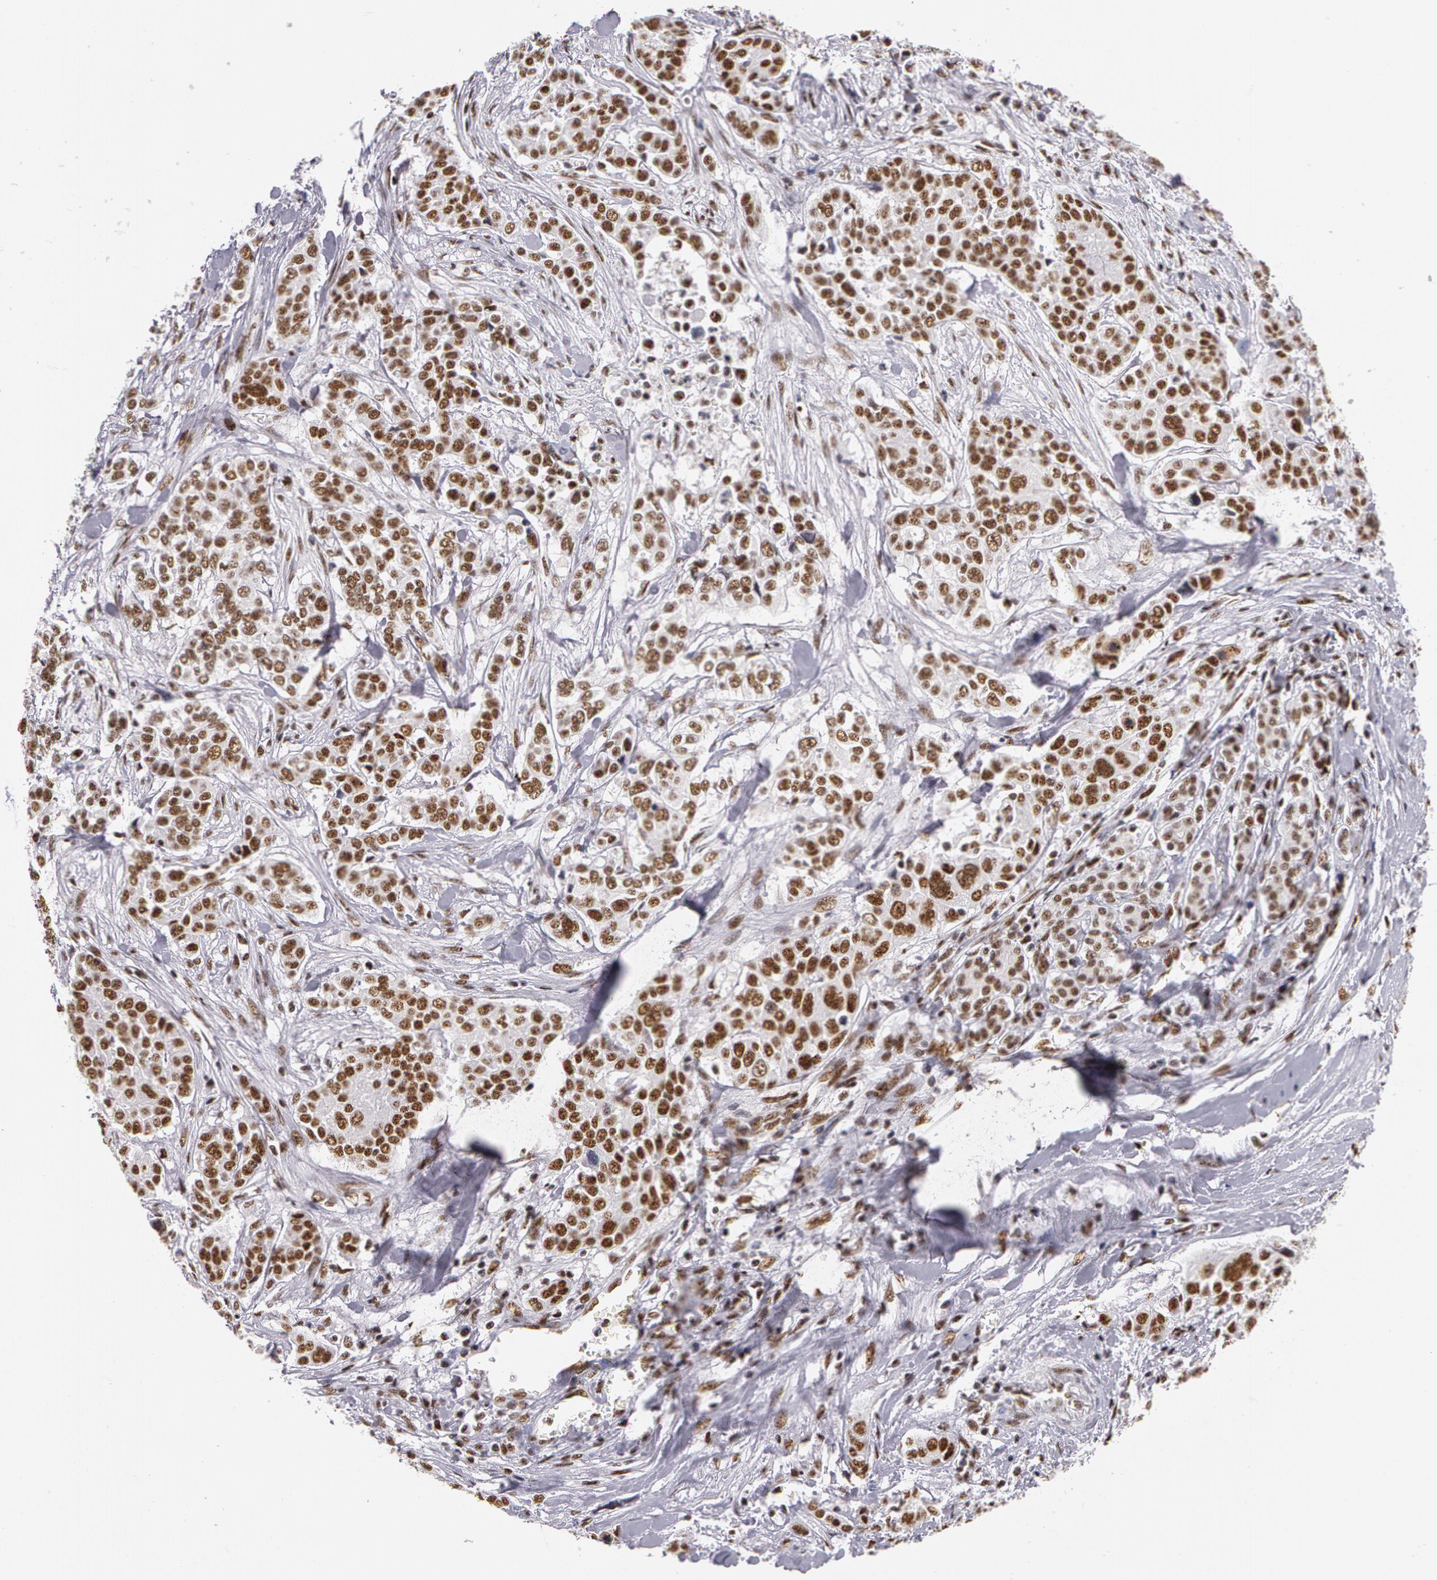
{"staining": {"intensity": "moderate", "quantity": ">75%", "location": "nuclear"}, "tissue": "pancreatic cancer", "cell_type": "Tumor cells", "image_type": "cancer", "snomed": [{"axis": "morphology", "description": "Adenocarcinoma, NOS"}, {"axis": "topography", "description": "Pancreas"}], "caption": "A high-resolution histopathology image shows immunohistochemistry (IHC) staining of adenocarcinoma (pancreatic), which exhibits moderate nuclear staining in about >75% of tumor cells. Using DAB (brown) and hematoxylin (blue) stains, captured at high magnification using brightfield microscopy.", "gene": "PNN", "patient": {"sex": "female", "age": 52}}